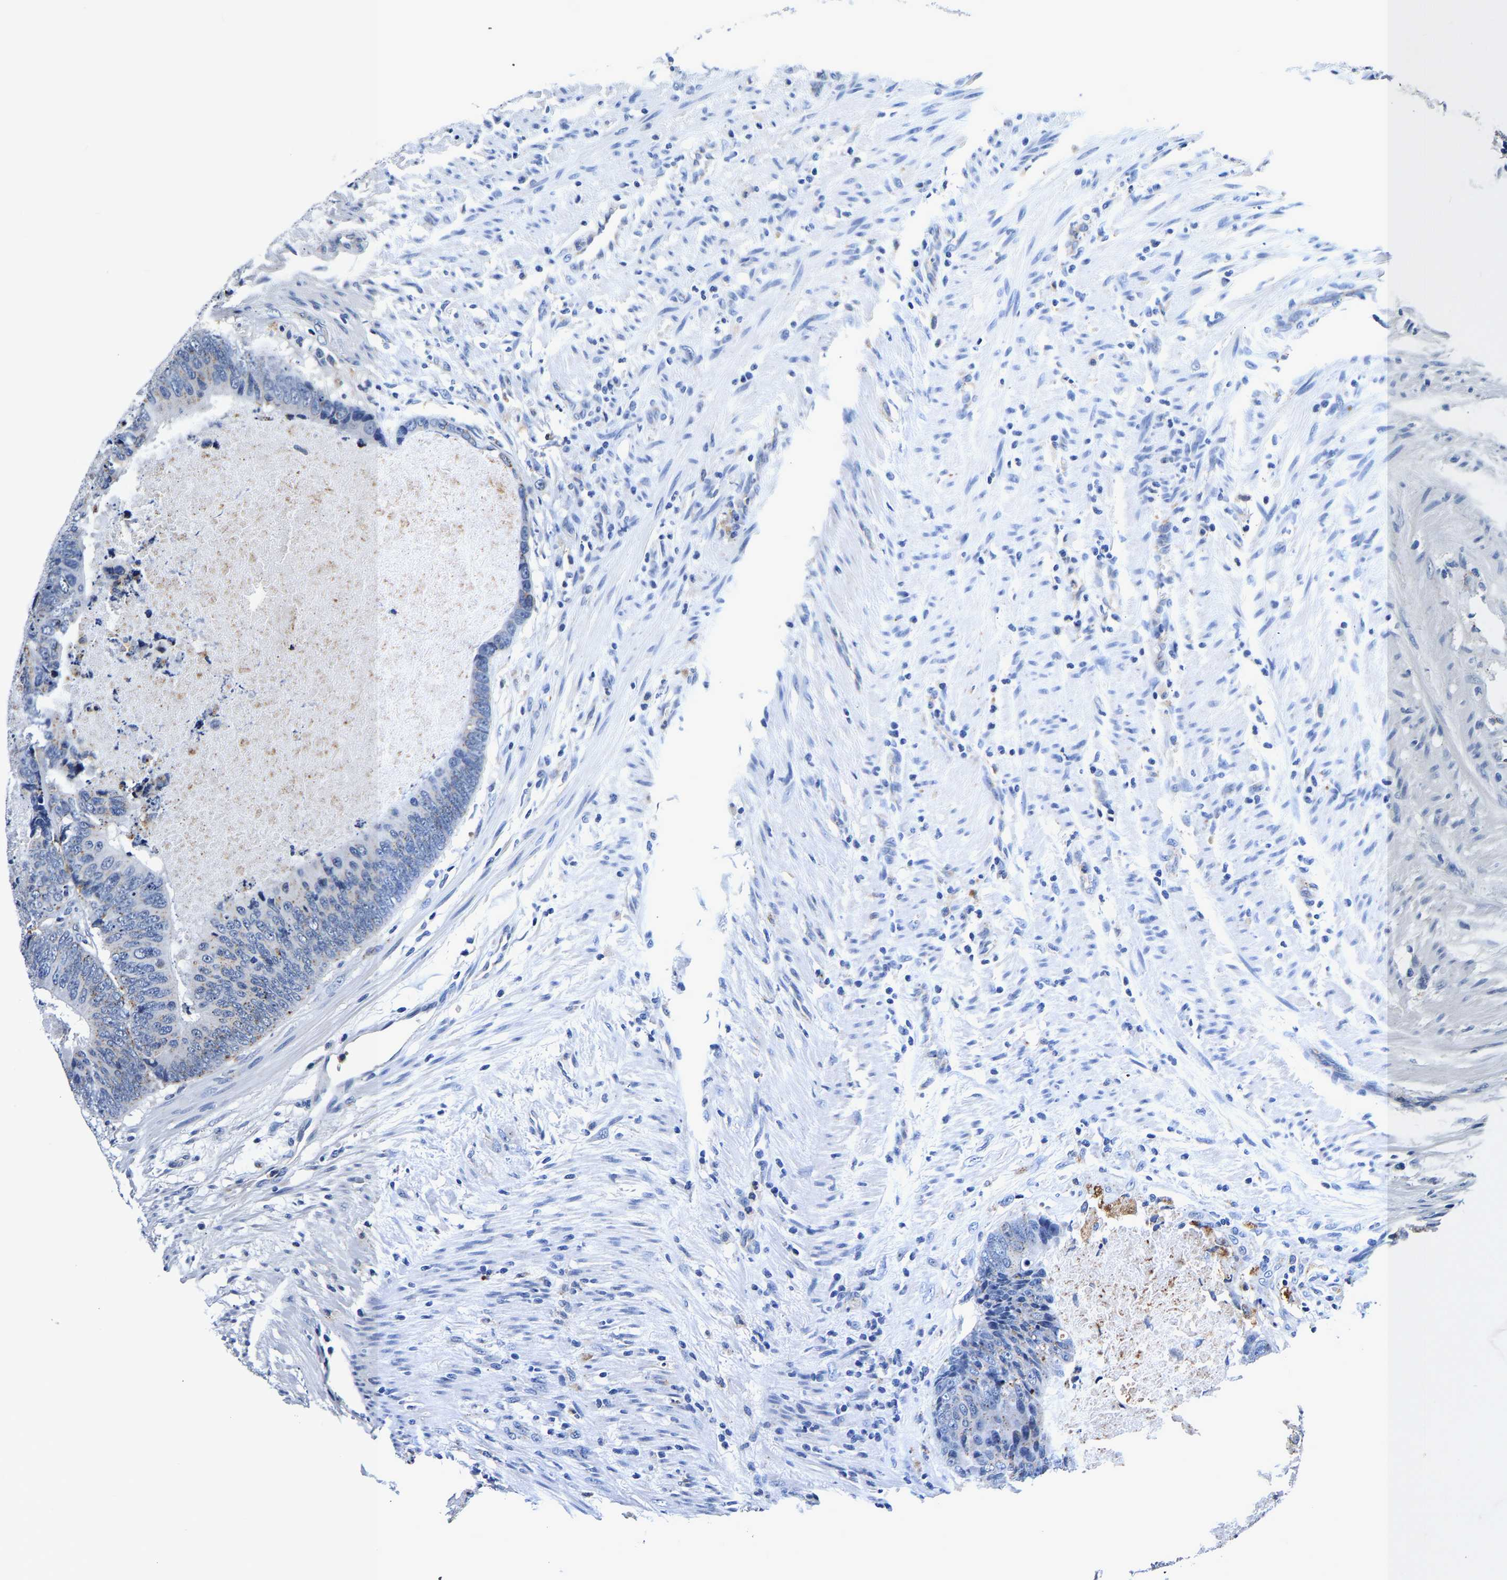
{"staining": {"intensity": "strong", "quantity": "<25%", "location": "cytoplasmic/membranous"}, "tissue": "colorectal cancer", "cell_type": "Tumor cells", "image_type": "cancer", "snomed": [{"axis": "morphology", "description": "Adenocarcinoma, NOS"}, {"axis": "topography", "description": "Colon"}], "caption": "The histopathology image displays a brown stain indicating the presence of a protein in the cytoplasmic/membranous of tumor cells in colorectal cancer (adenocarcinoma). The staining was performed using DAB, with brown indicating positive protein expression. Nuclei are stained blue with hematoxylin.", "gene": "GRN", "patient": {"sex": "male", "age": 56}}